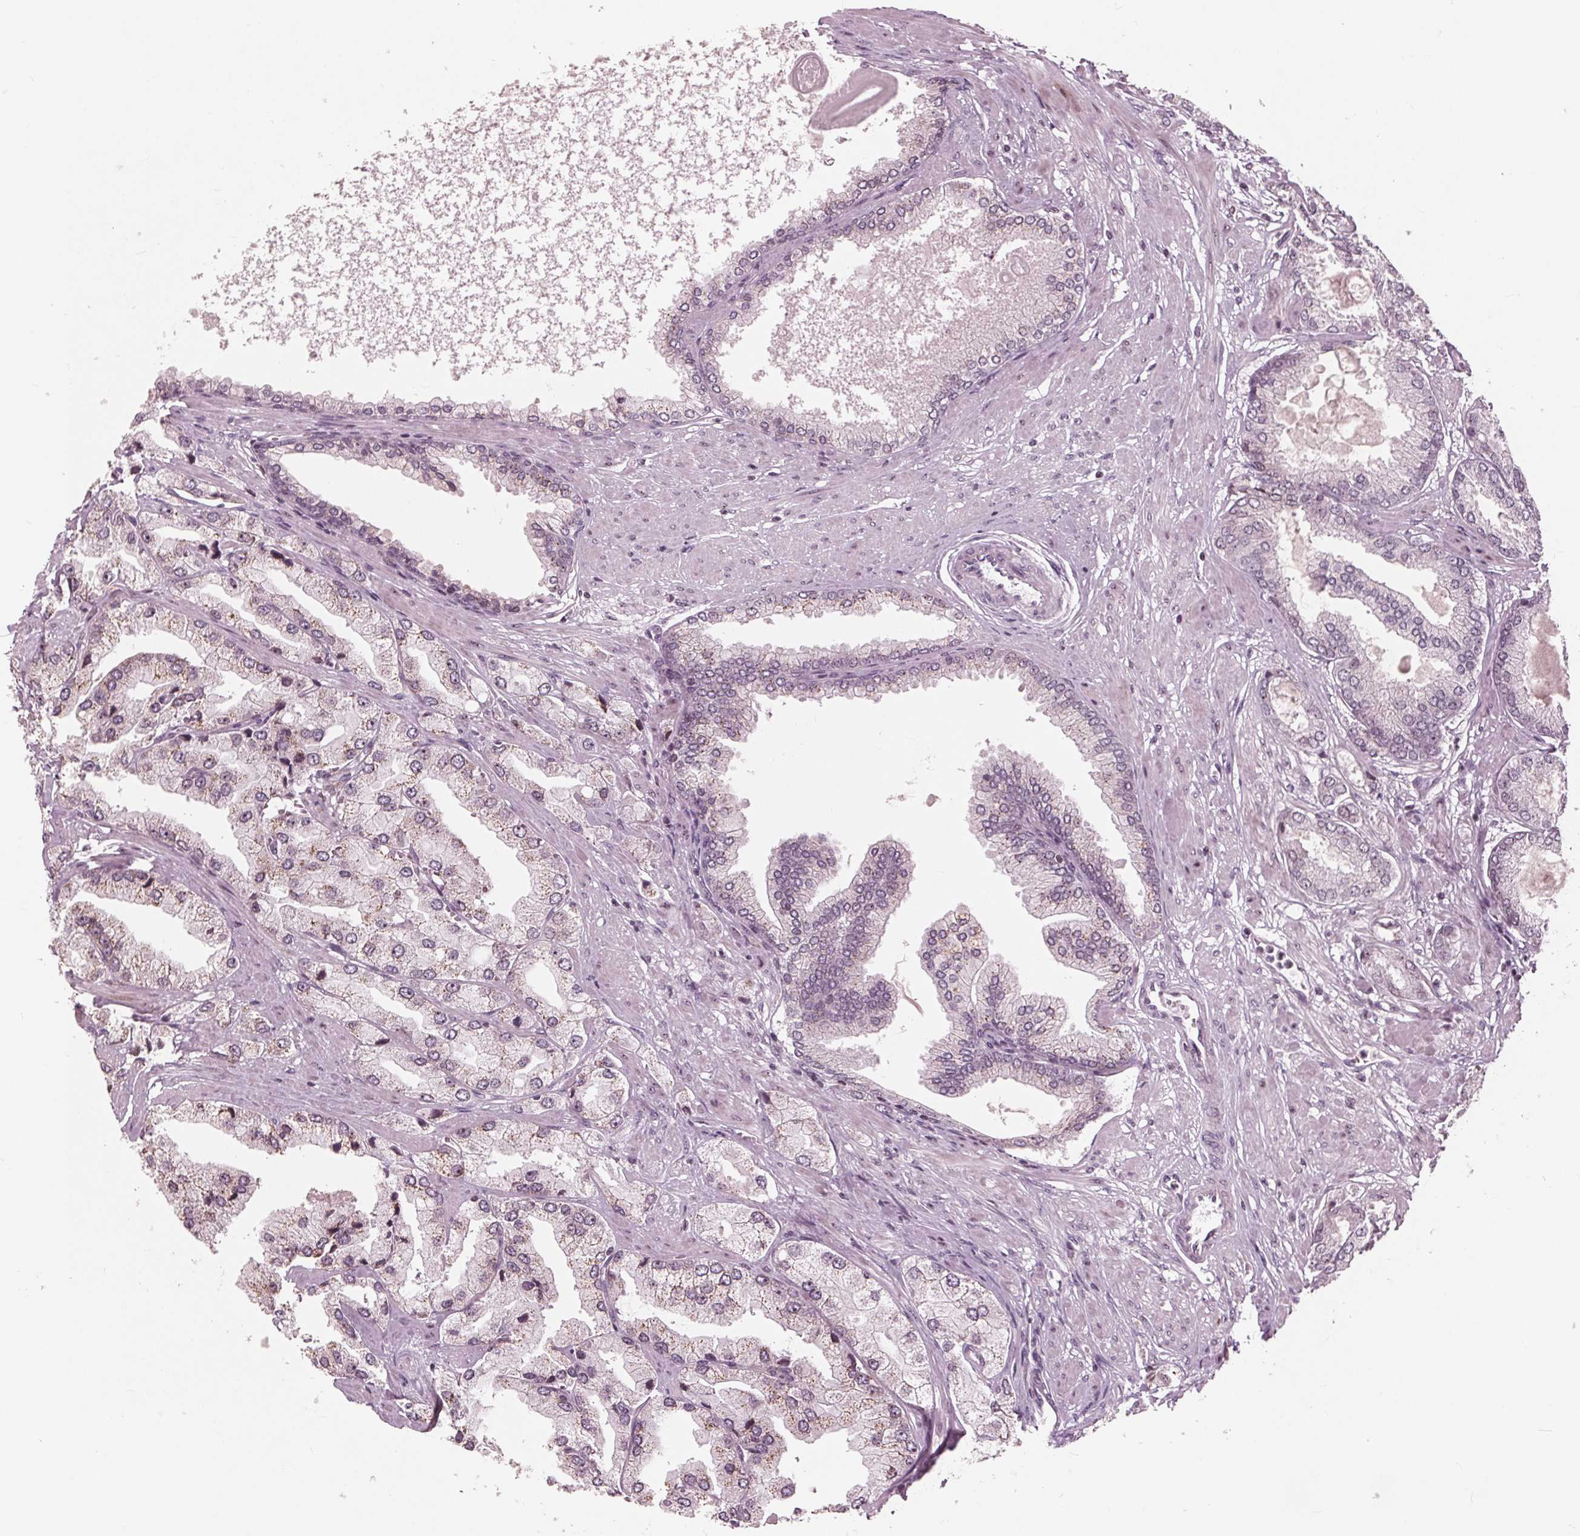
{"staining": {"intensity": "negative", "quantity": "none", "location": "none"}, "tissue": "prostate cancer", "cell_type": "Tumor cells", "image_type": "cancer", "snomed": [{"axis": "morphology", "description": "Adenocarcinoma, High grade"}, {"axis": "topography", "description": "Prostate"}], "caption": "An immunohistochemistry (IHC) photomicrograph of prostate cancer is shown. There is no staining in tumor cells of prostate cancer.", "gene": "NUP210", "patient": {"sex": "male", "age": 68}}